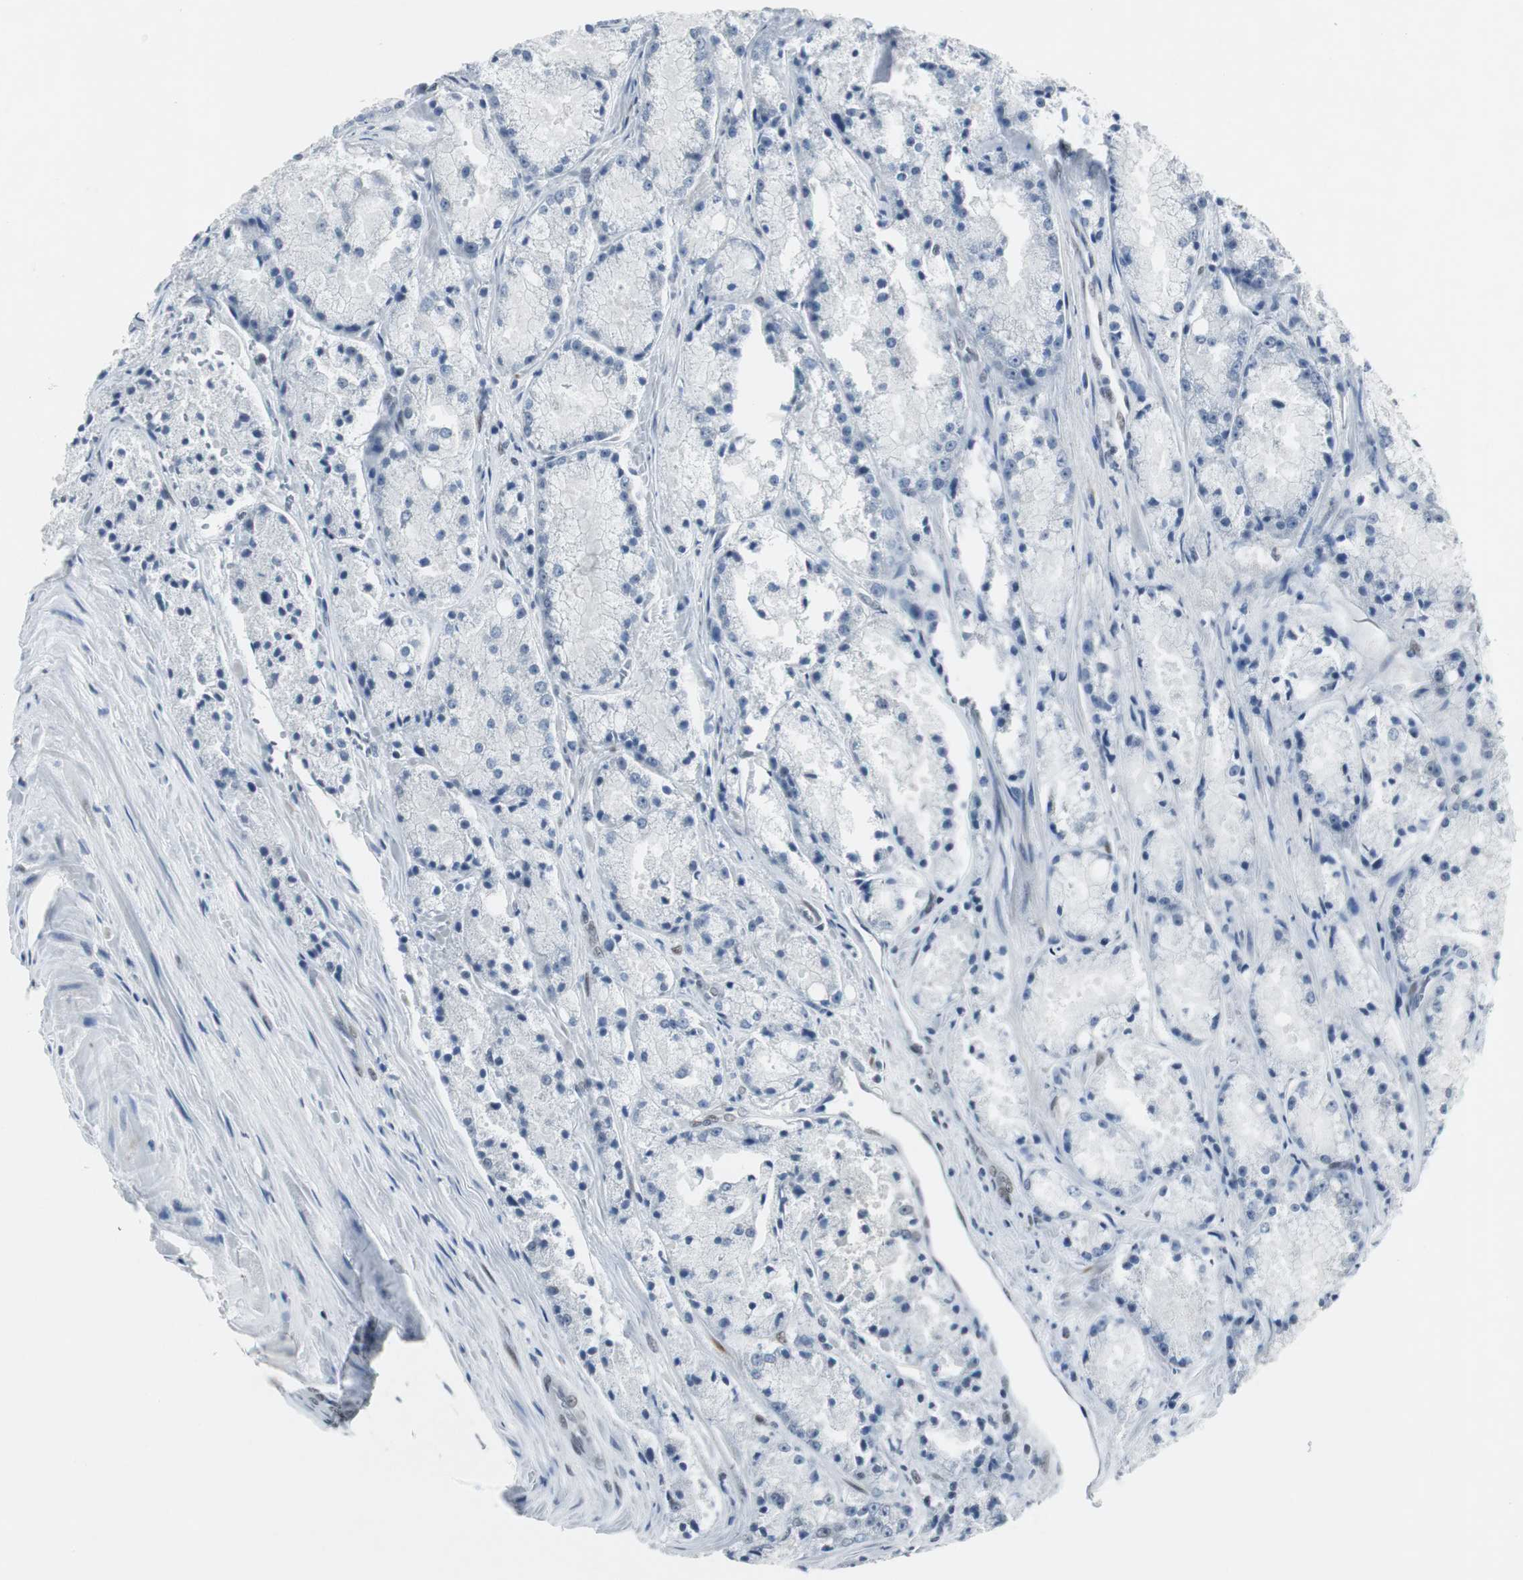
{"staining": {"intensity": "negative", "quantity": "none", "location": "none"}, "tissue": "prostate cancer", "cell_type": "Tumor cells", "image_type": "cancer", "snomed": [{"axis": "morphology", "description": "Adenocarcinoma, Low grade"}, {"axis": "topography", "description": "Prostate"}], "caption": "The histopathology image shows no staining of tumor cells in prostate cancer.", "gene": "ELK1", "patient": {"sex": "male", "age": 64}}